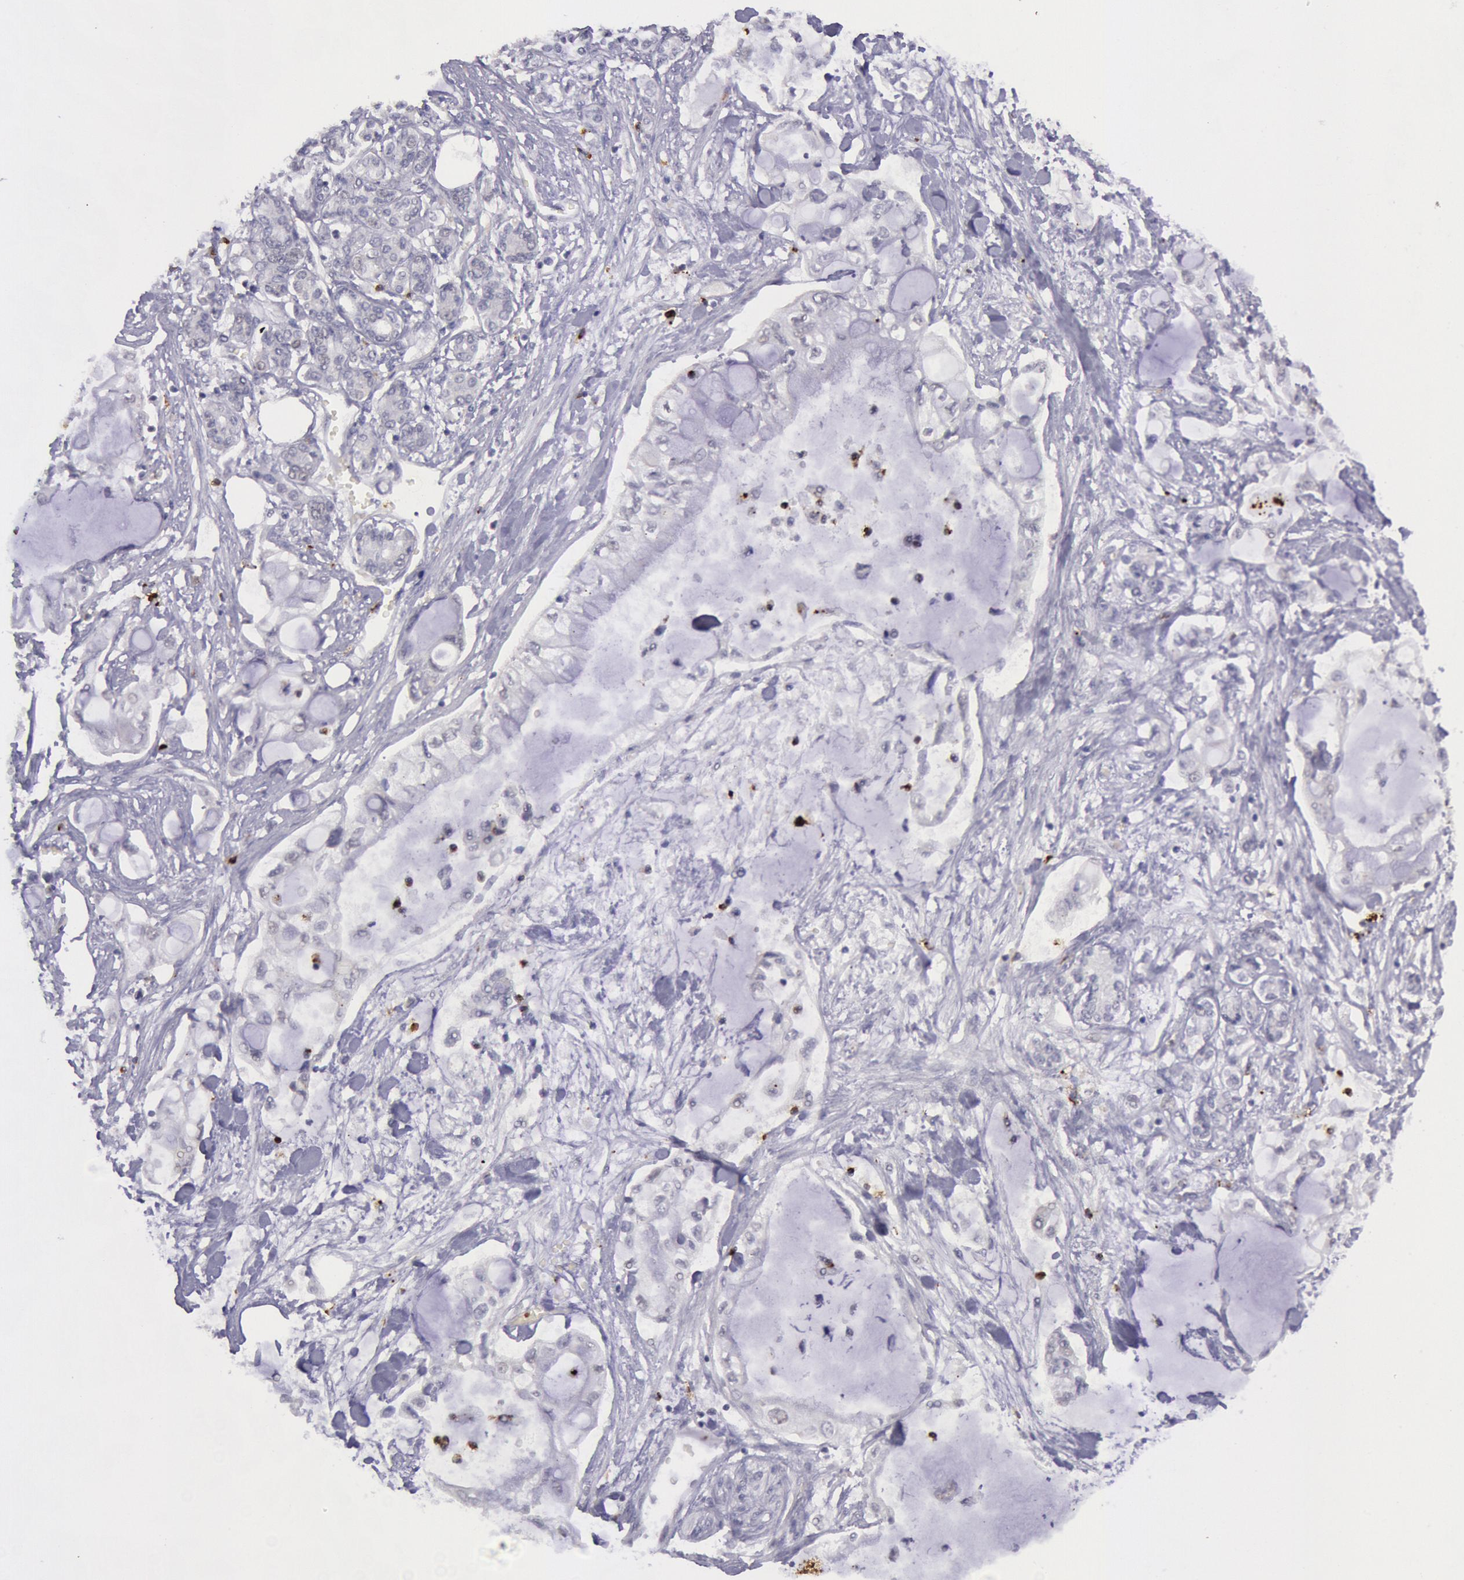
{"staining": {"intensity": "negative", "quantity": "none", "location": "none"}, "tissue": "pancreatic cancer", "cell_type": "Tumor cells", "image_type": "cancer", "snomed": [{"axis": "morphology", "description": "Adenocarcinoma, NOS"}, {"axis": "topography", "description": "Pancreas"}], "caption": "High power microscopy histopathology image of an immunohistochemistry histopathology image of pancreatic adenocarcinoma, revealing no significant positivity in tumor cells. (DAB (3,3'-diaminobenzidine) IHC with hematoxylin counter stain).", "gene": "KDM6A", "patient": {"sex": "female", "age": 70}}